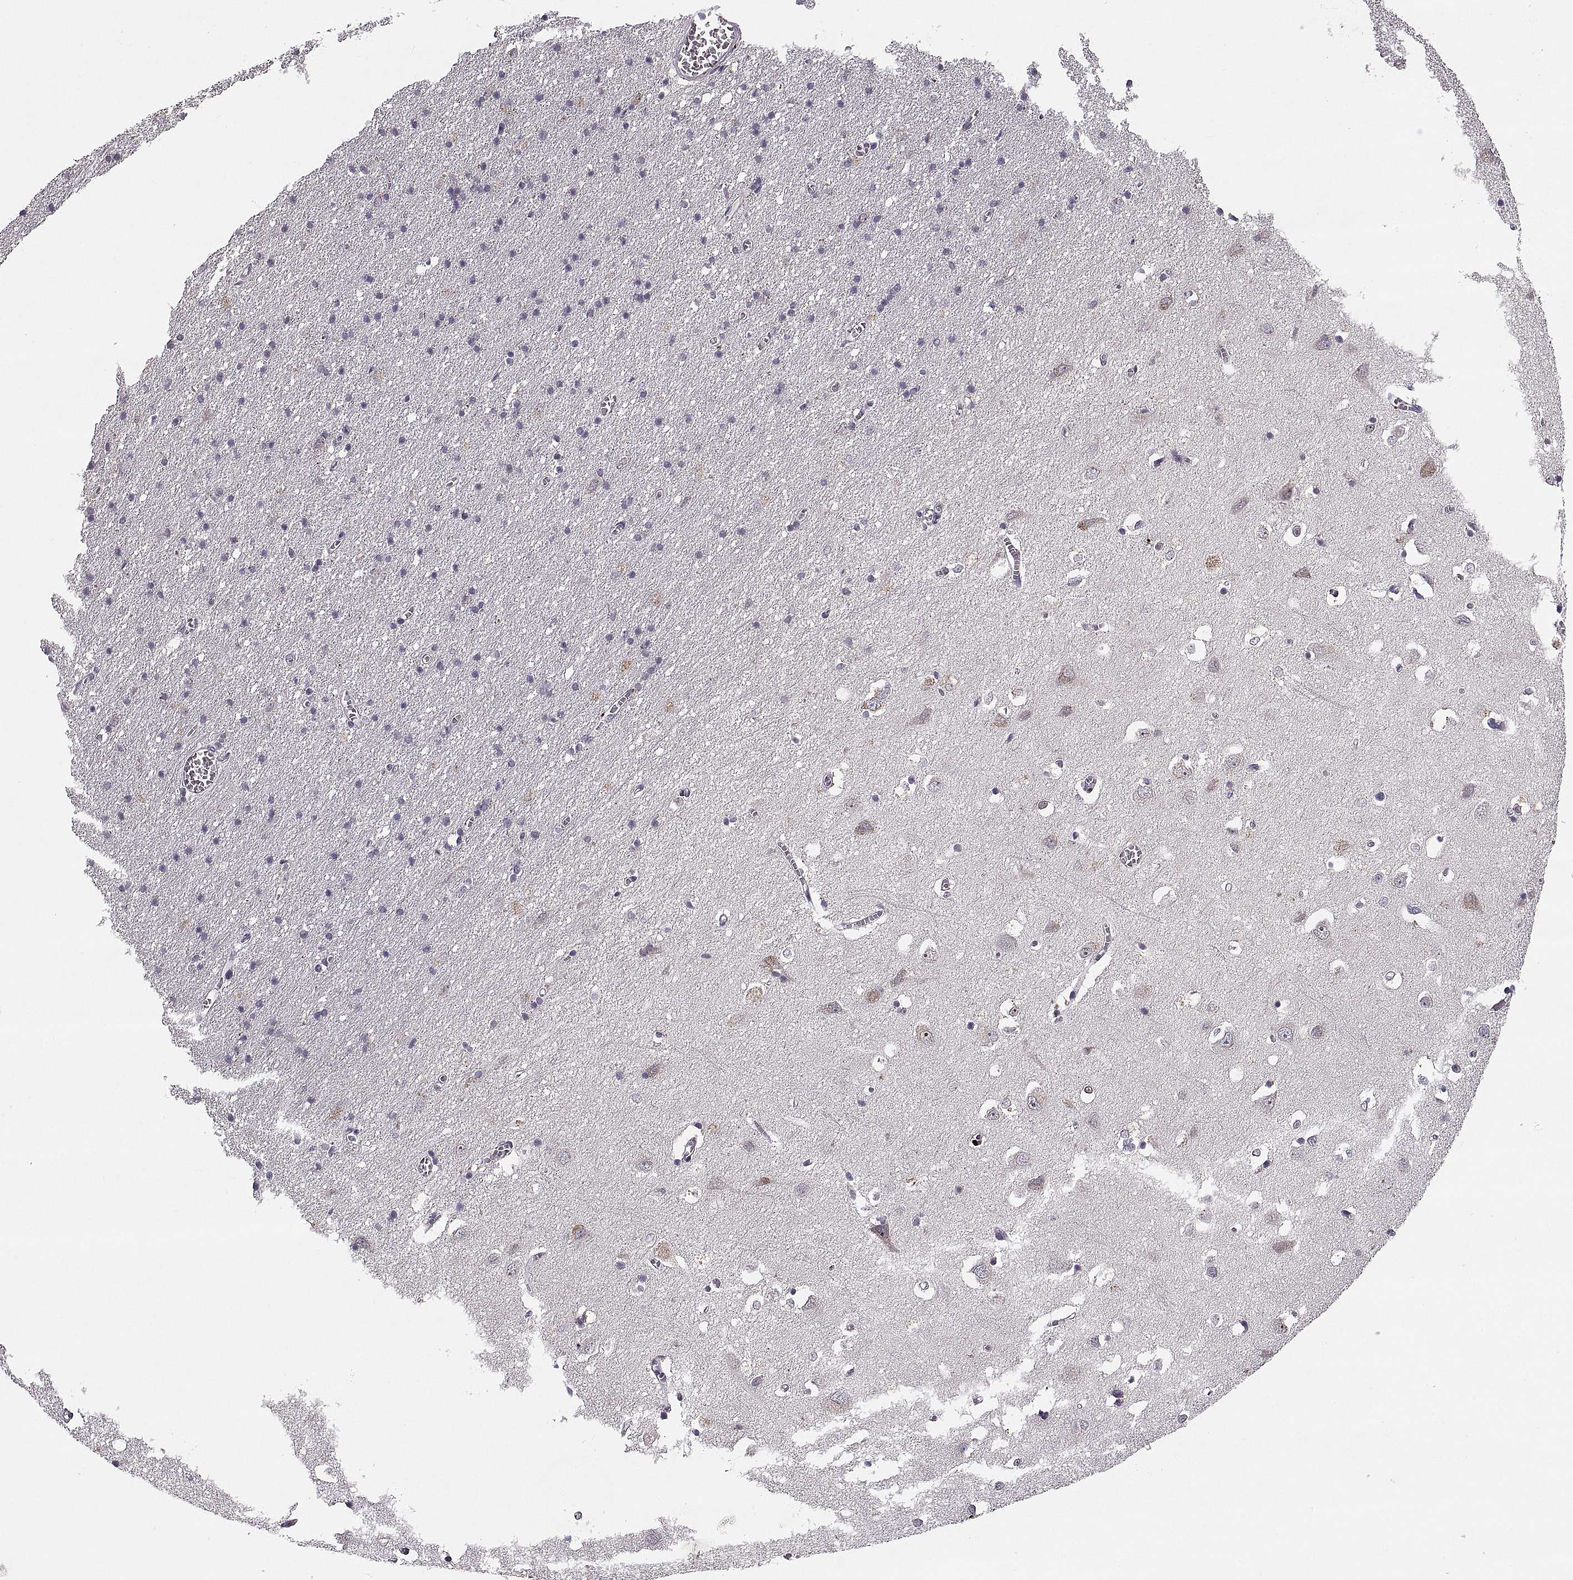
{"staining": {"intensity": "negative", "quantity": "none", "location": "none"}, "tissue": "cerebral cortex", "cell_type": "Endothelial cells", "image_type": "normal", "snomed": [{"axis": "morphology", "description": "Normal tissue, NOS"}, {"axis": "topography", "description": "Cerebral cortex"}], "caption": "DAB (3,3'-diaminobenzidine) immunohistochemical staining of unremarkable human cerebral cortex shows no significant expression in endothelial cells.", "gene": "ADH6", "patient": {"sex": "male", "age": 70}}